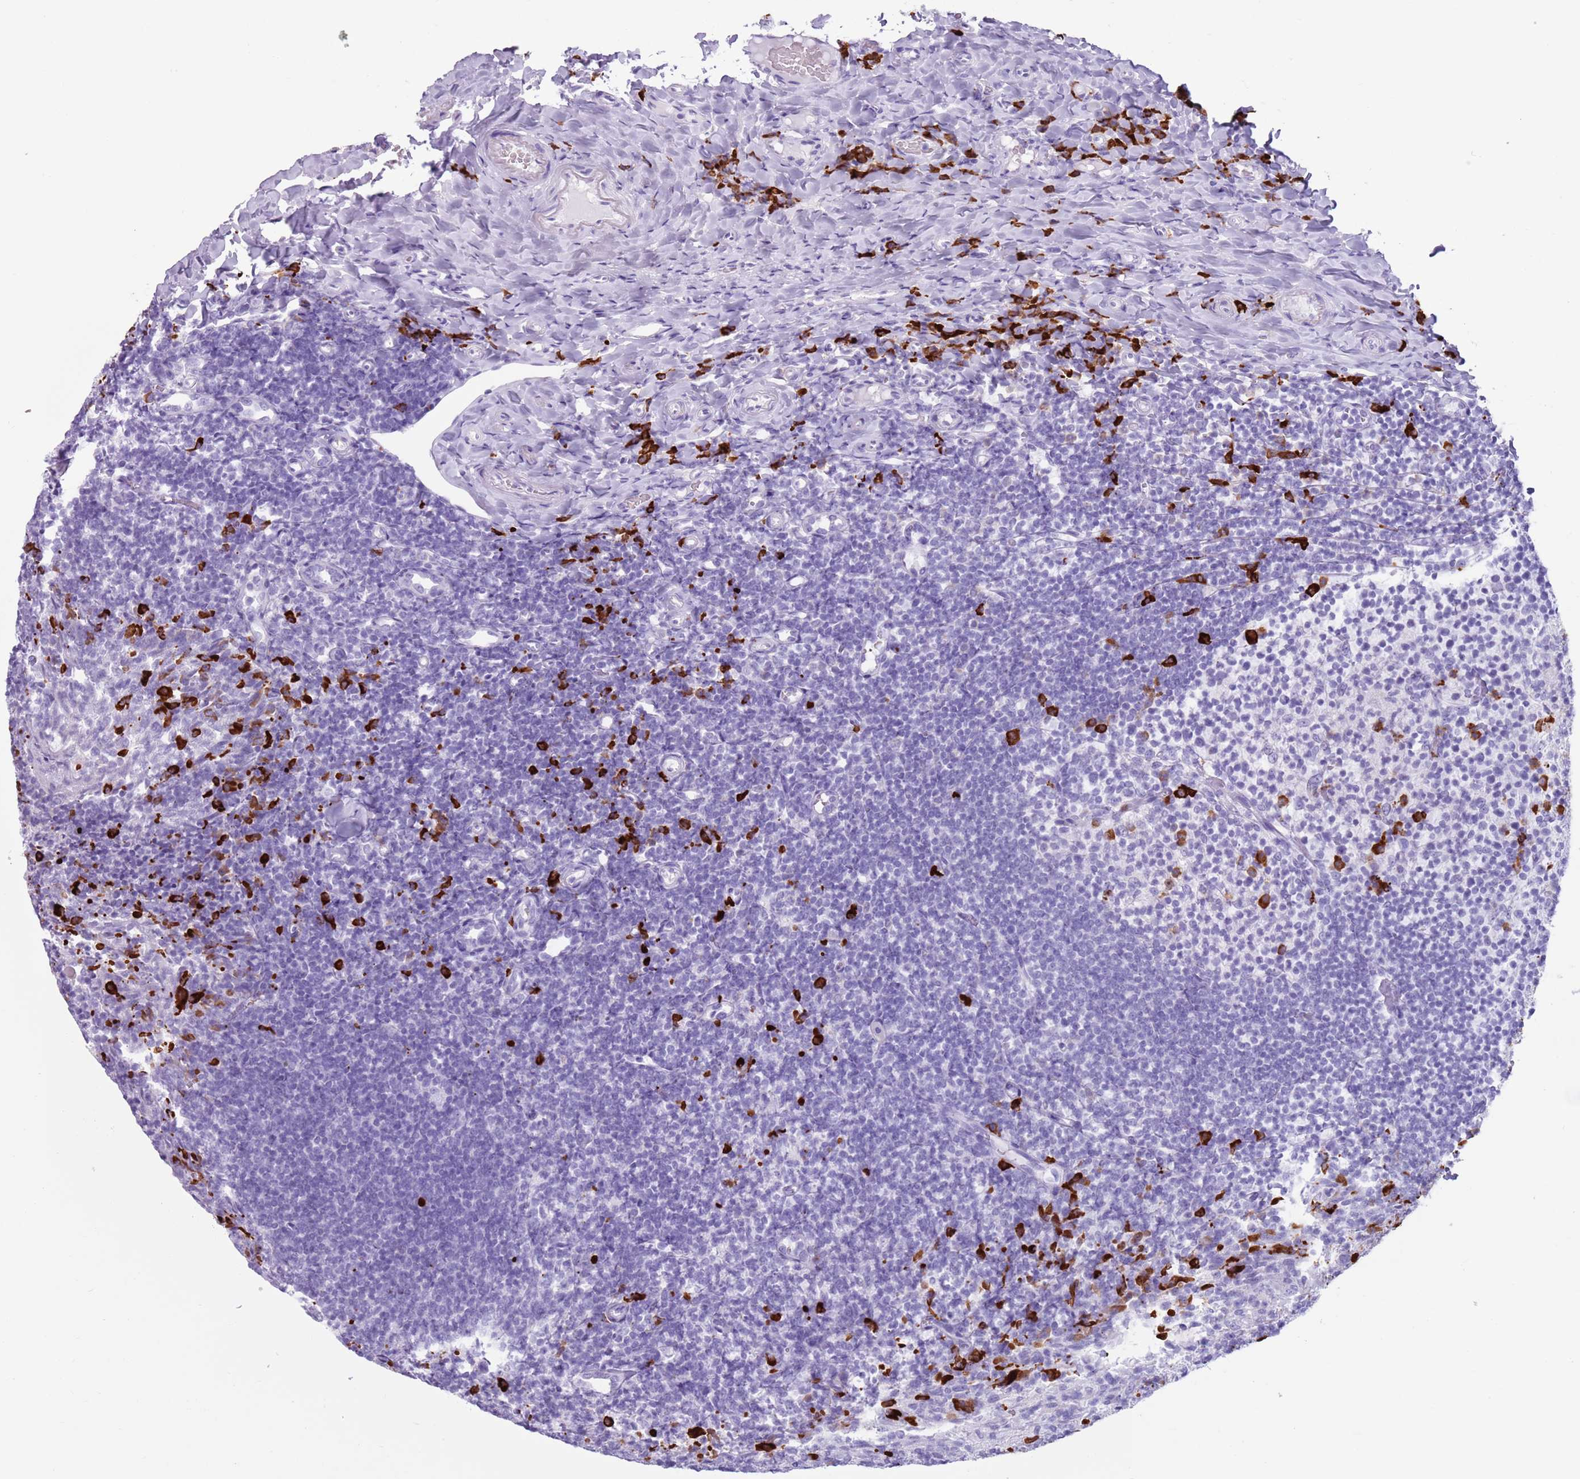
{"staining": {"intensity": "strong", "quantity": "<25%", "location": "cytoplasmic/membranous"}, "tissue": "tonsil", "cell_type": "Germinal center cells", "image_type": "normal", "snomed": [{"axis": "morphology", "description": "Normal tissue, NOS"}, {"axis": "topography", "description": "Tonsil"}], "caption": "The immunohistochemical stain shows strong cytoplasmic/membranous positivity in germinal center cells of unremarkable tonsil. Ihc stains the protein in brown and the nuclei are stained blue.", "gene": "ENSG00000263020", "patient": {"sex": "female", "age": 10}}